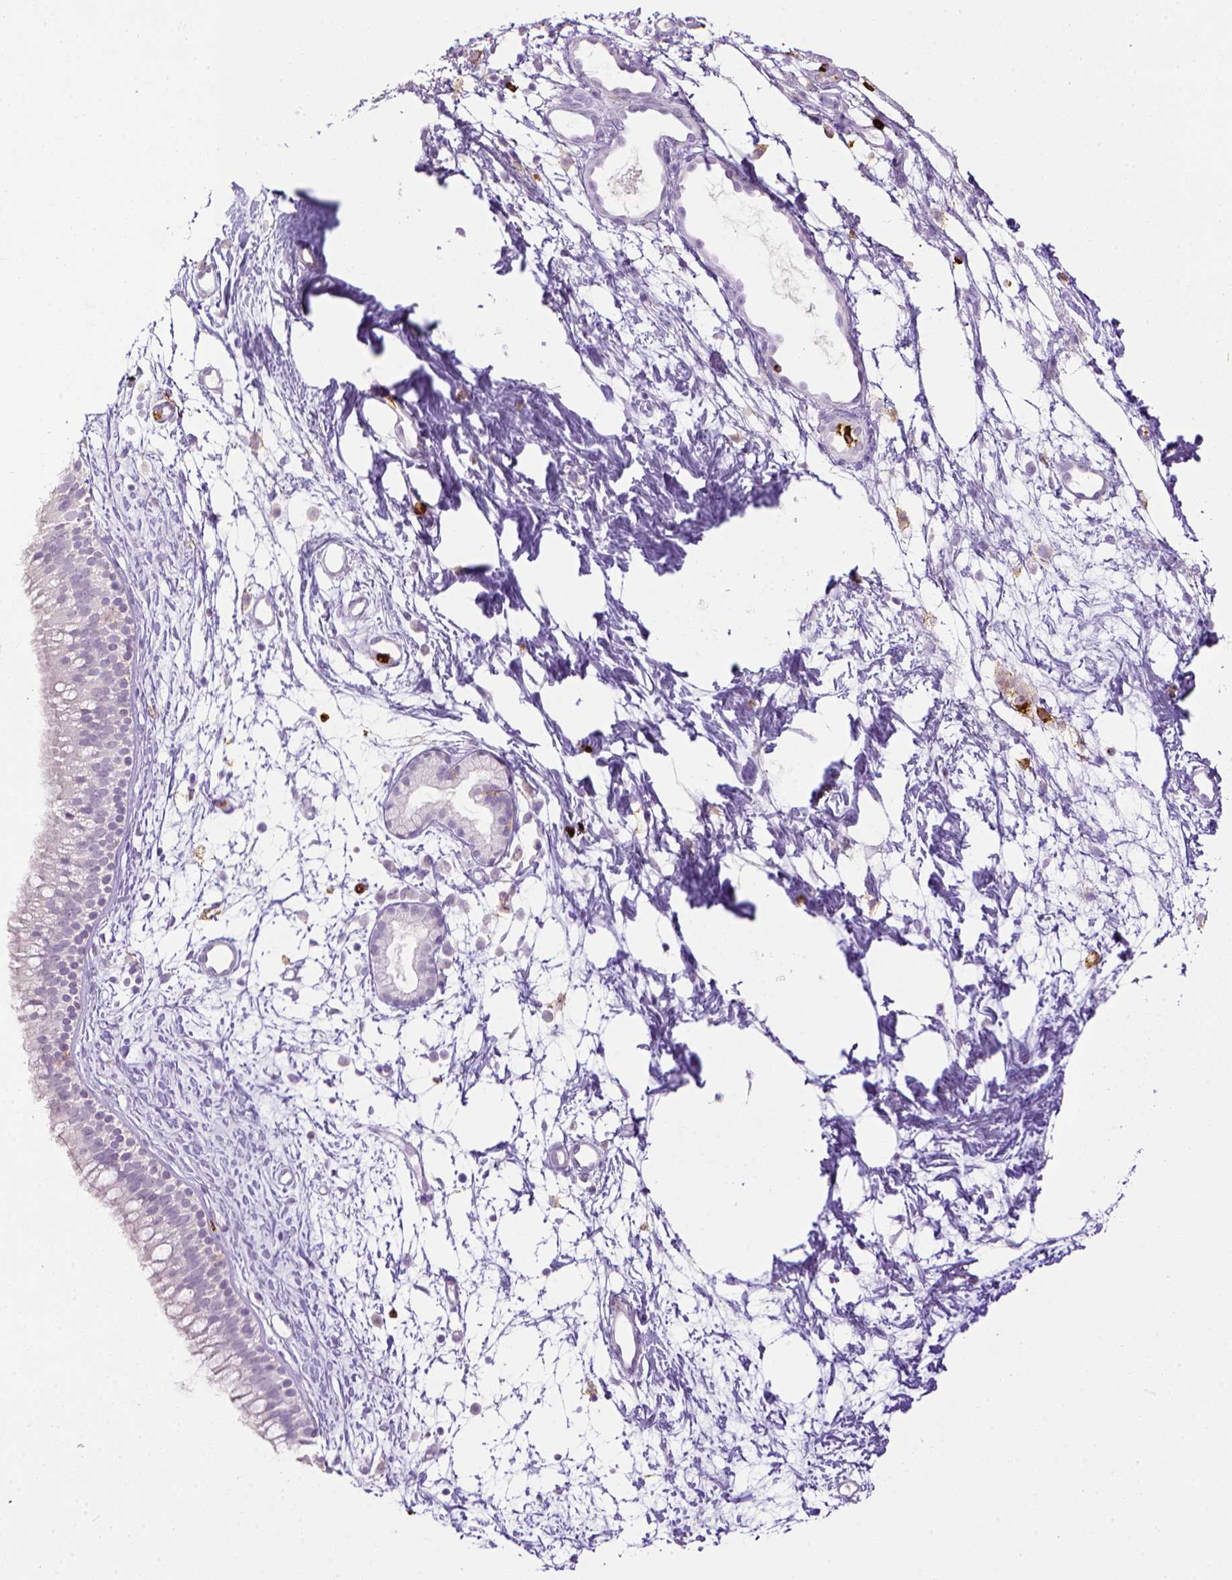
{"staining": {"intensity": "negative", "quantity": "none", "location": "none"}, "tissue": "nasopharynx", "cell_type": "Respiratory epithelial cells", "image_type": "normal", "snomed": [{"axis": "morphology", "description": "Normal tissue, NOS"}, {"axis": "topography", "description": "Nasopharynx"}], "caption": "Immunohistochemistry (IHC) histopathology image of unremarkable nasopharynx: human nasopharynx stained with DAB (3,3'-diaminobenzidine) reveals no significant protein staining in respiratory epithelial cells.", "gene": "ITGAM", "patient": {"sex": "male", "age": 58}}